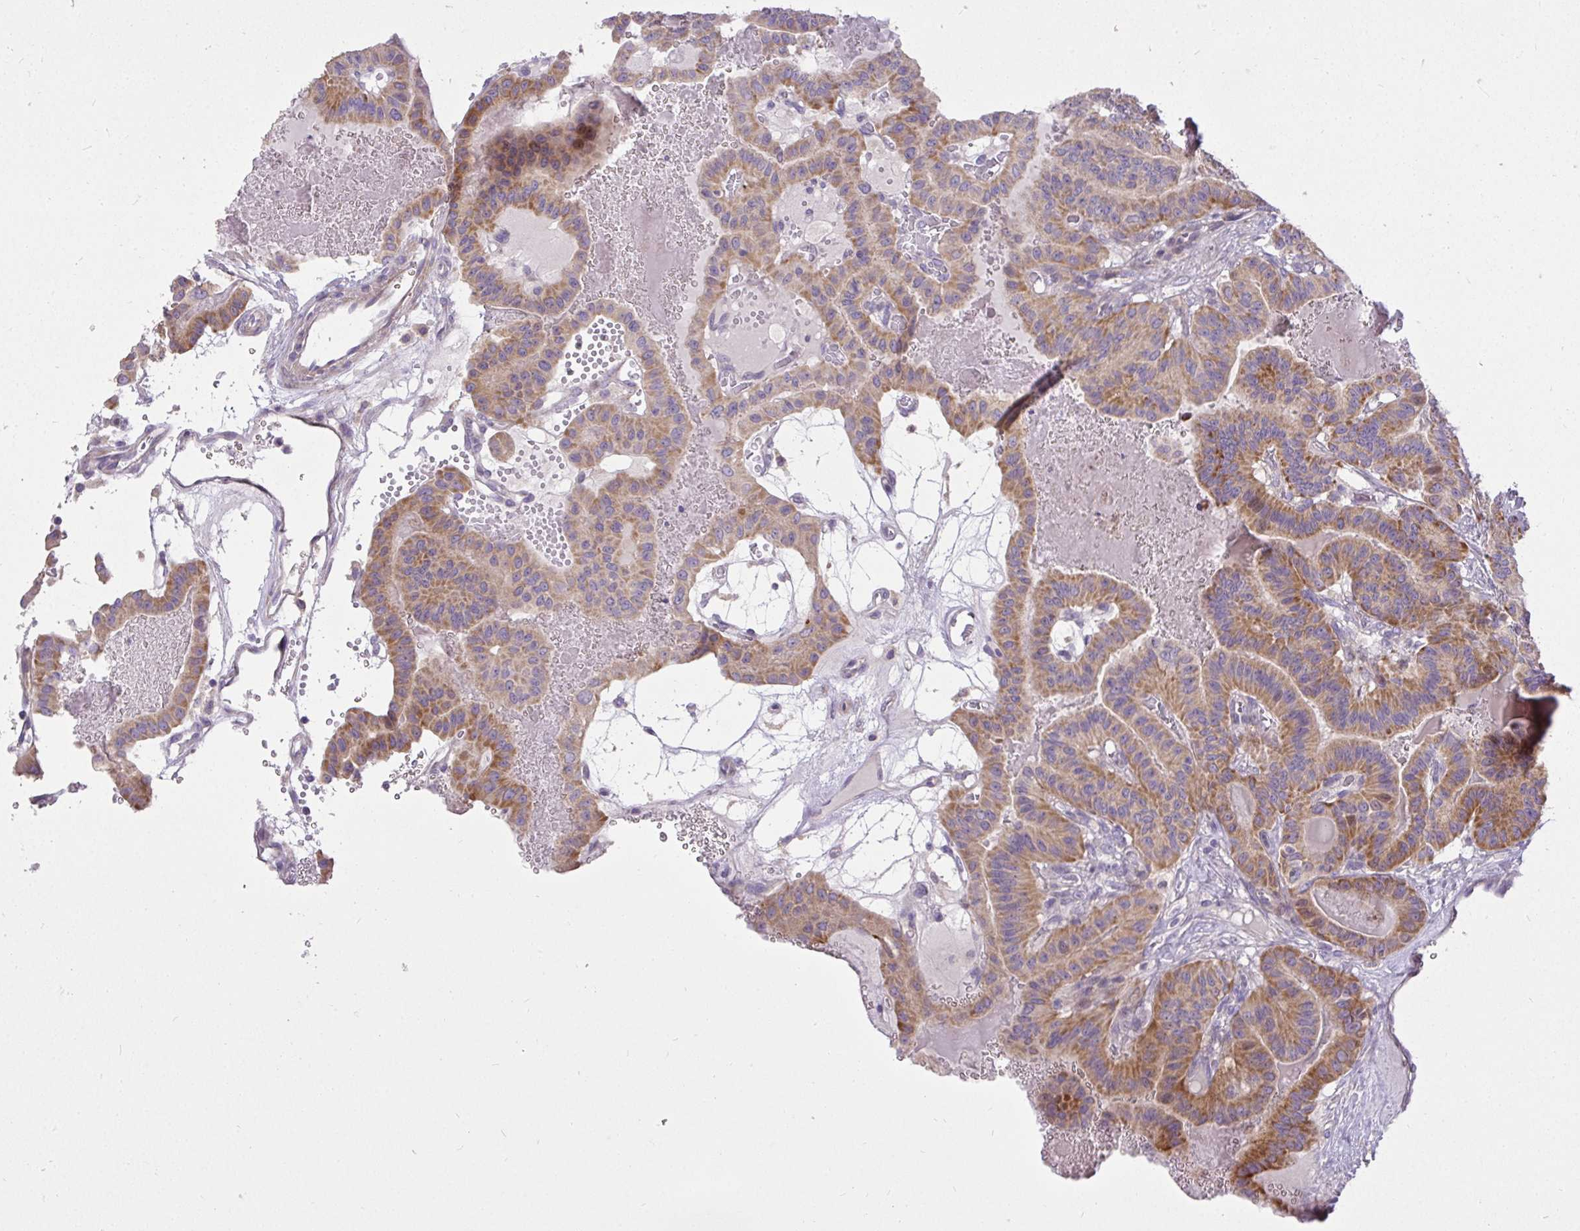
{"staining": {"intensity": "moderate", "quantity": ">75%", "location": "cytoplasmic/membranous"}, "tissue": "thyroid cancer", "cell_type": "Tumor cells", "image_type": "cancer", "snomed": [{"axis": "morphology", "description": "Papillary adenocarcinoma, NOS"}, {"axis": "topography", "description": "Thyroid gland"}], "caption": "The image shows immunohistochemical staining of thyroid cancer (papillary adenocarcinoma). There is moderate cytoplasmic/membranous staining is identified in approximately >75% of tumor cells.", "gene": "STRIP1", "patient": {"sex": "male", "age": 87}}